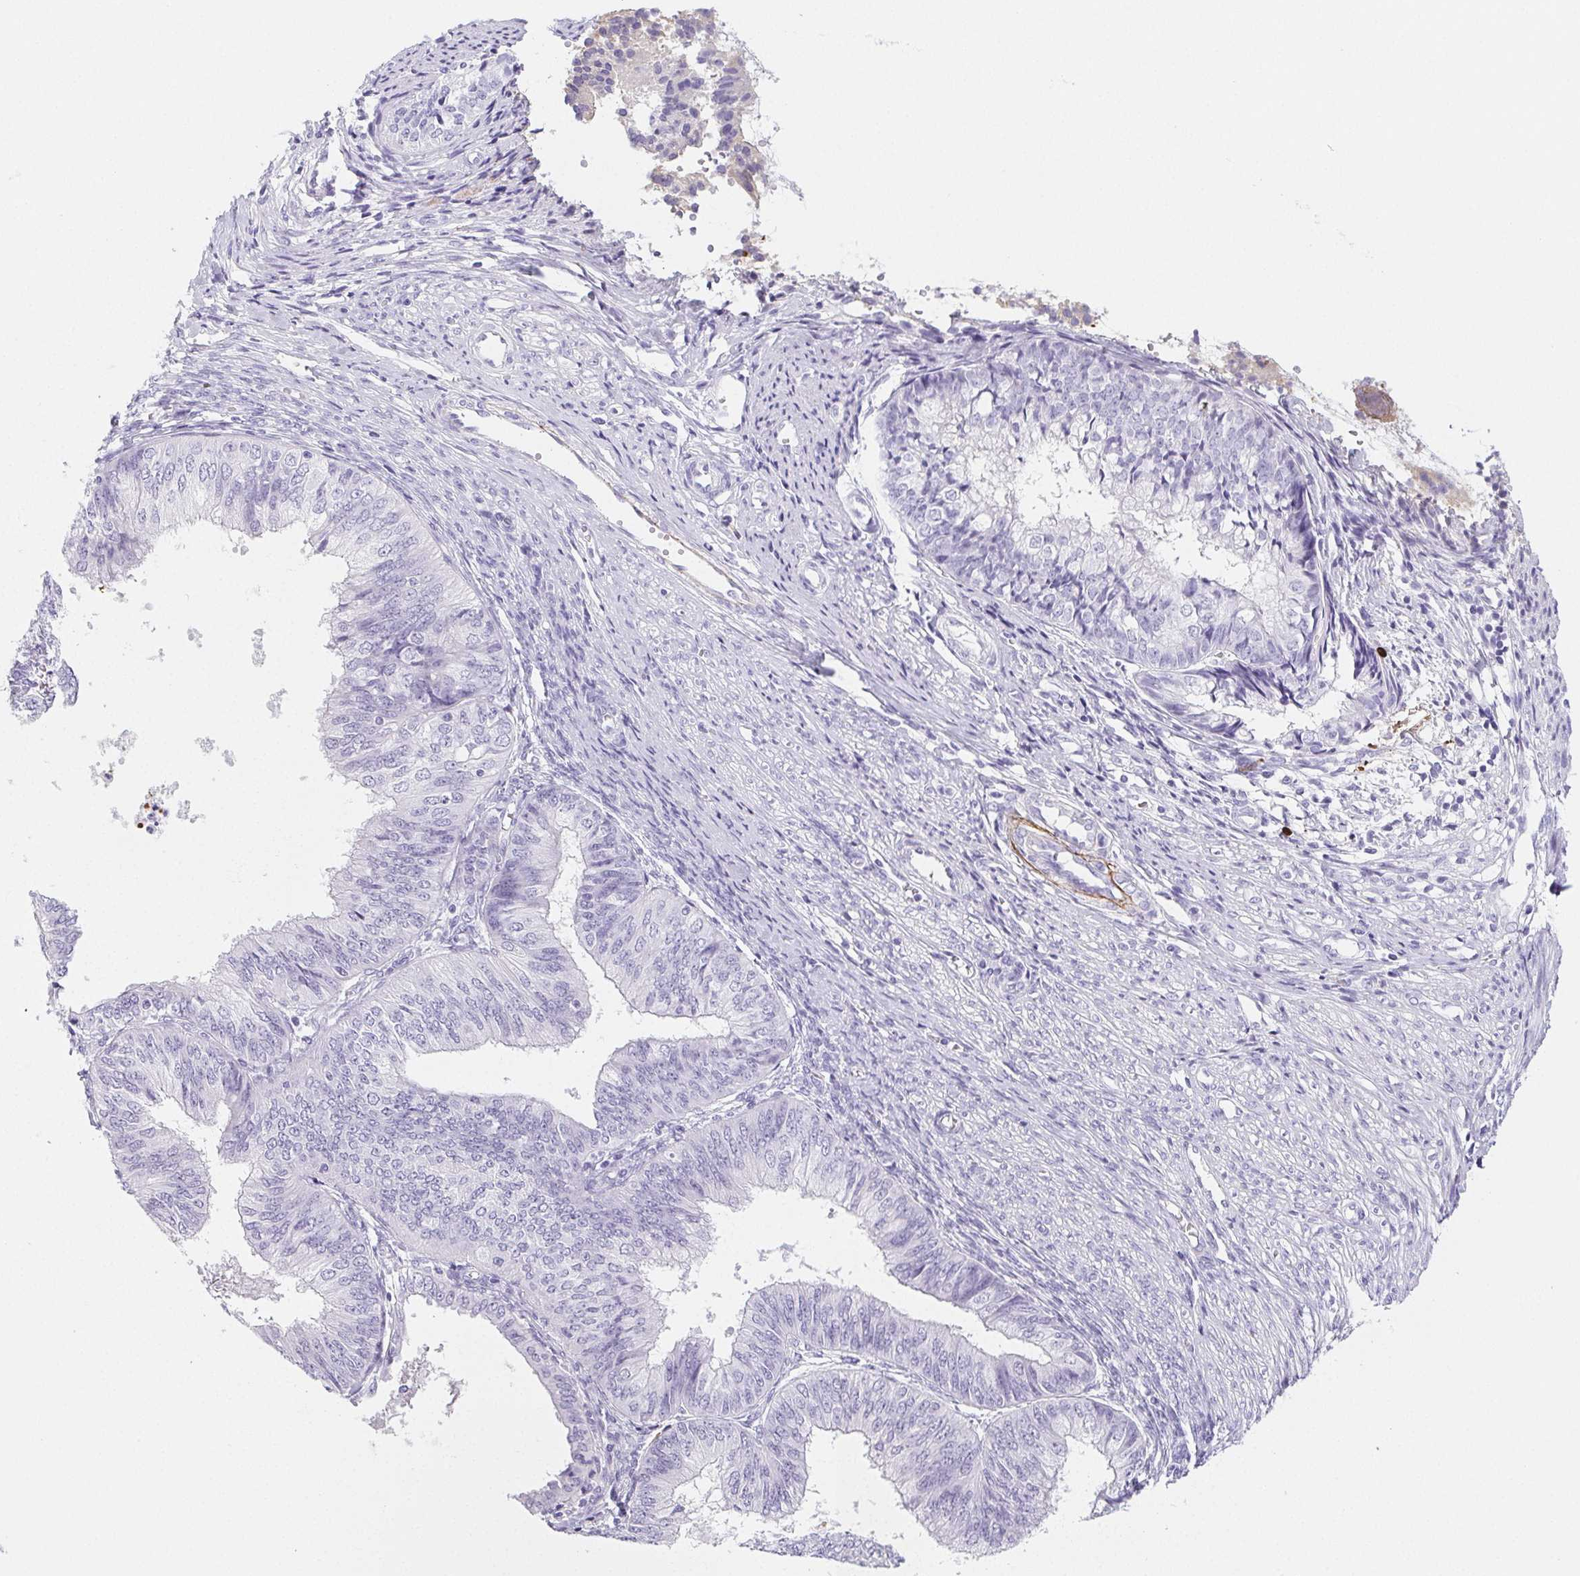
{"staining": {"intensity": "negative", "quantity": "none", "location": "none"}, "tissue": "endometrial cancer", "cell_type": "Tumor cells", "image_type": "cancer", "snomed": [{"axis": "morphology", "description": "Adenocarcinoma, NOS"}, {"axis": "topography", "description": "Endometrium"}], "caption": "There is no significant positivity in tumor cells of endometrial cancer.", "gene": "VTN", "patient": {"sex": "female", "age": 58}}